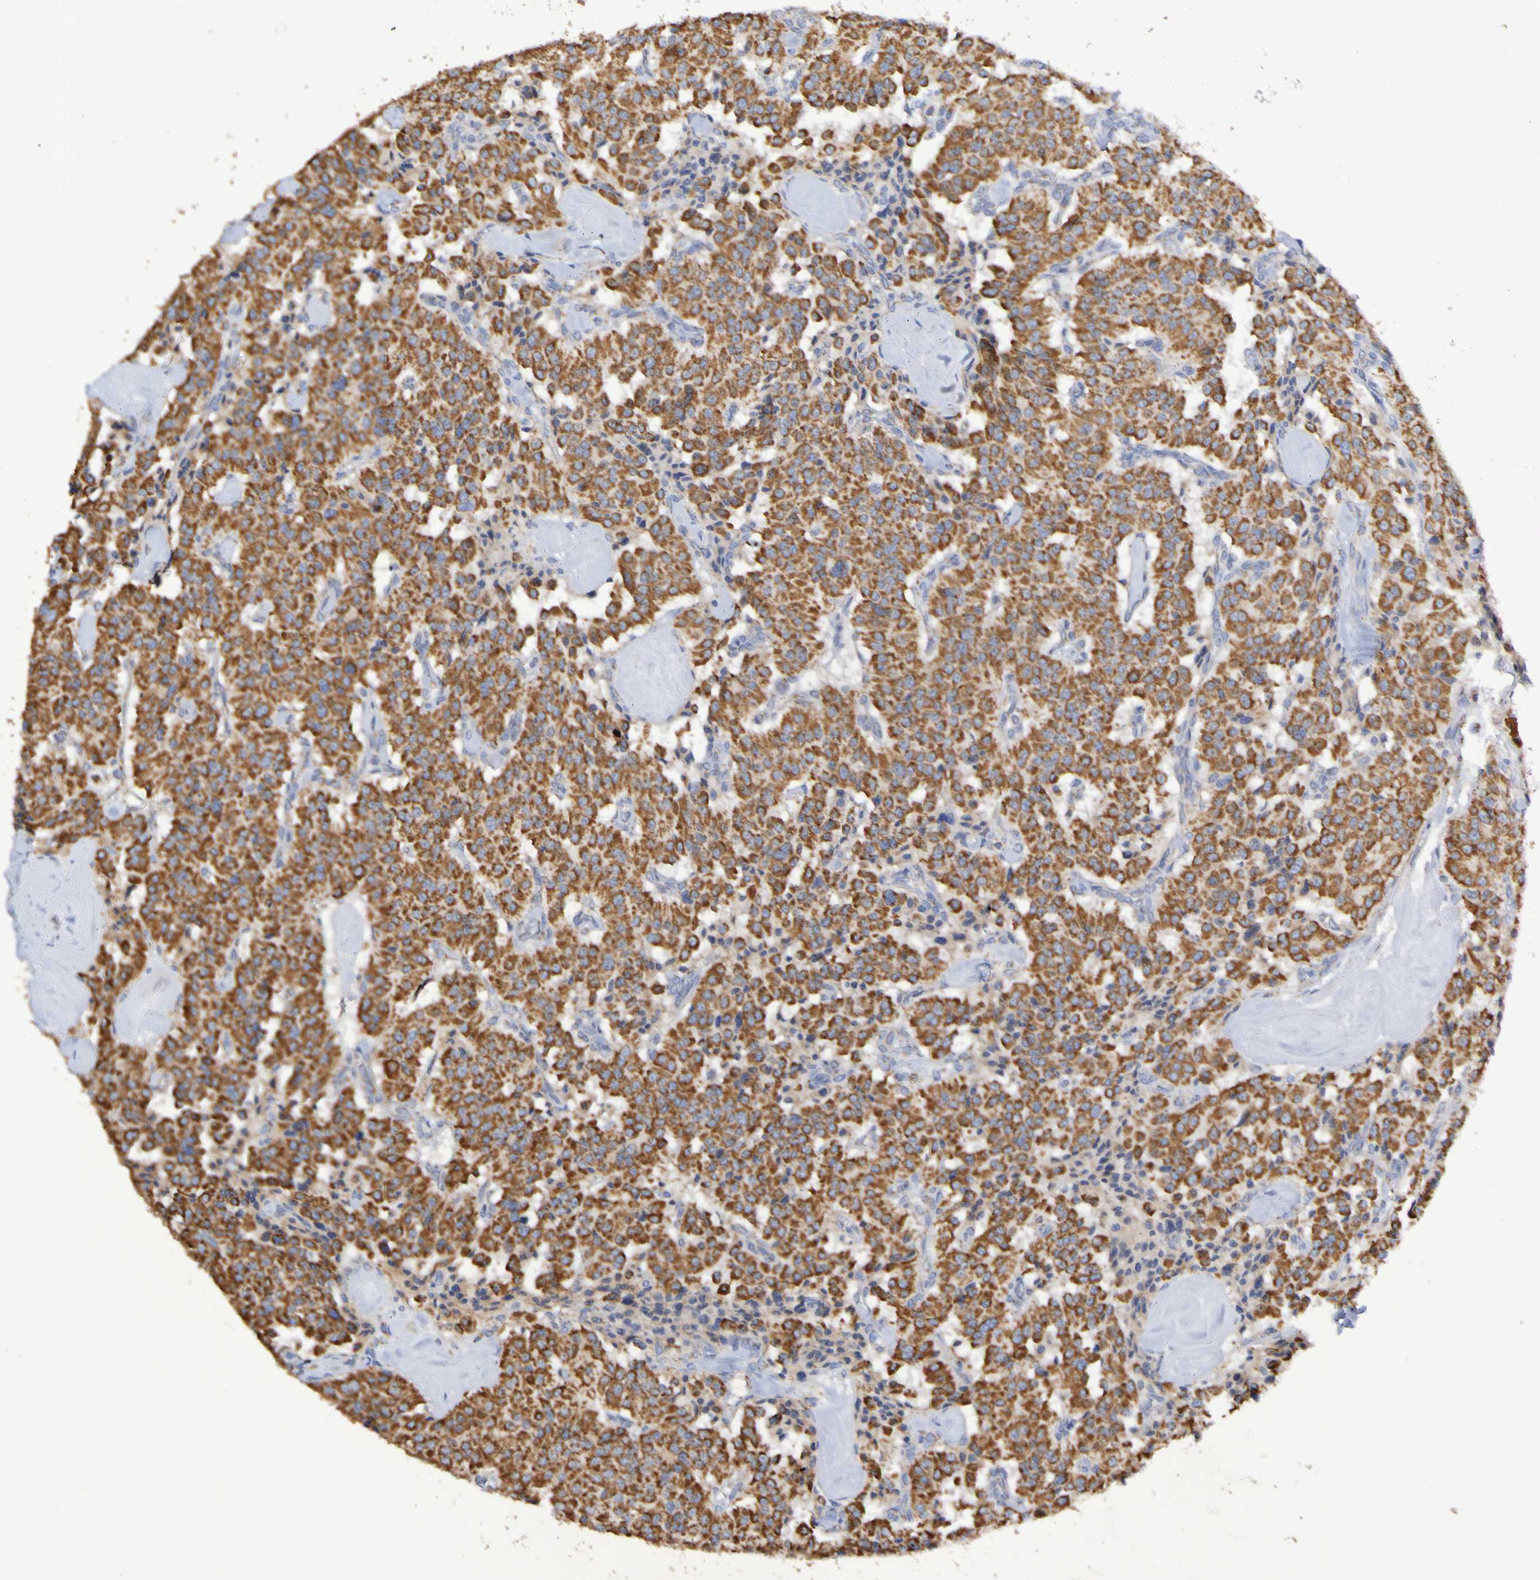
{"staining": {"intensity": "strong", "quantity": ">75%", "location": "cytoplasmic/membranous"}, "tissue": "carcinoid", "cell_type": "Tumor cells", "image_type": "cancer", "snomed": [{"axis": "morphology", "description": "Carcinoid, malignant, NOS"}, {"axis": "topography", "description": "Lung"}], "caption": "Carcinoid stained with a brown dye displays strong cytoplasmic/membranous positive staining in approximately >75% of tumor cells.", "gene": "IL18R1", "patient": {"sex": "male", "age": 30}}